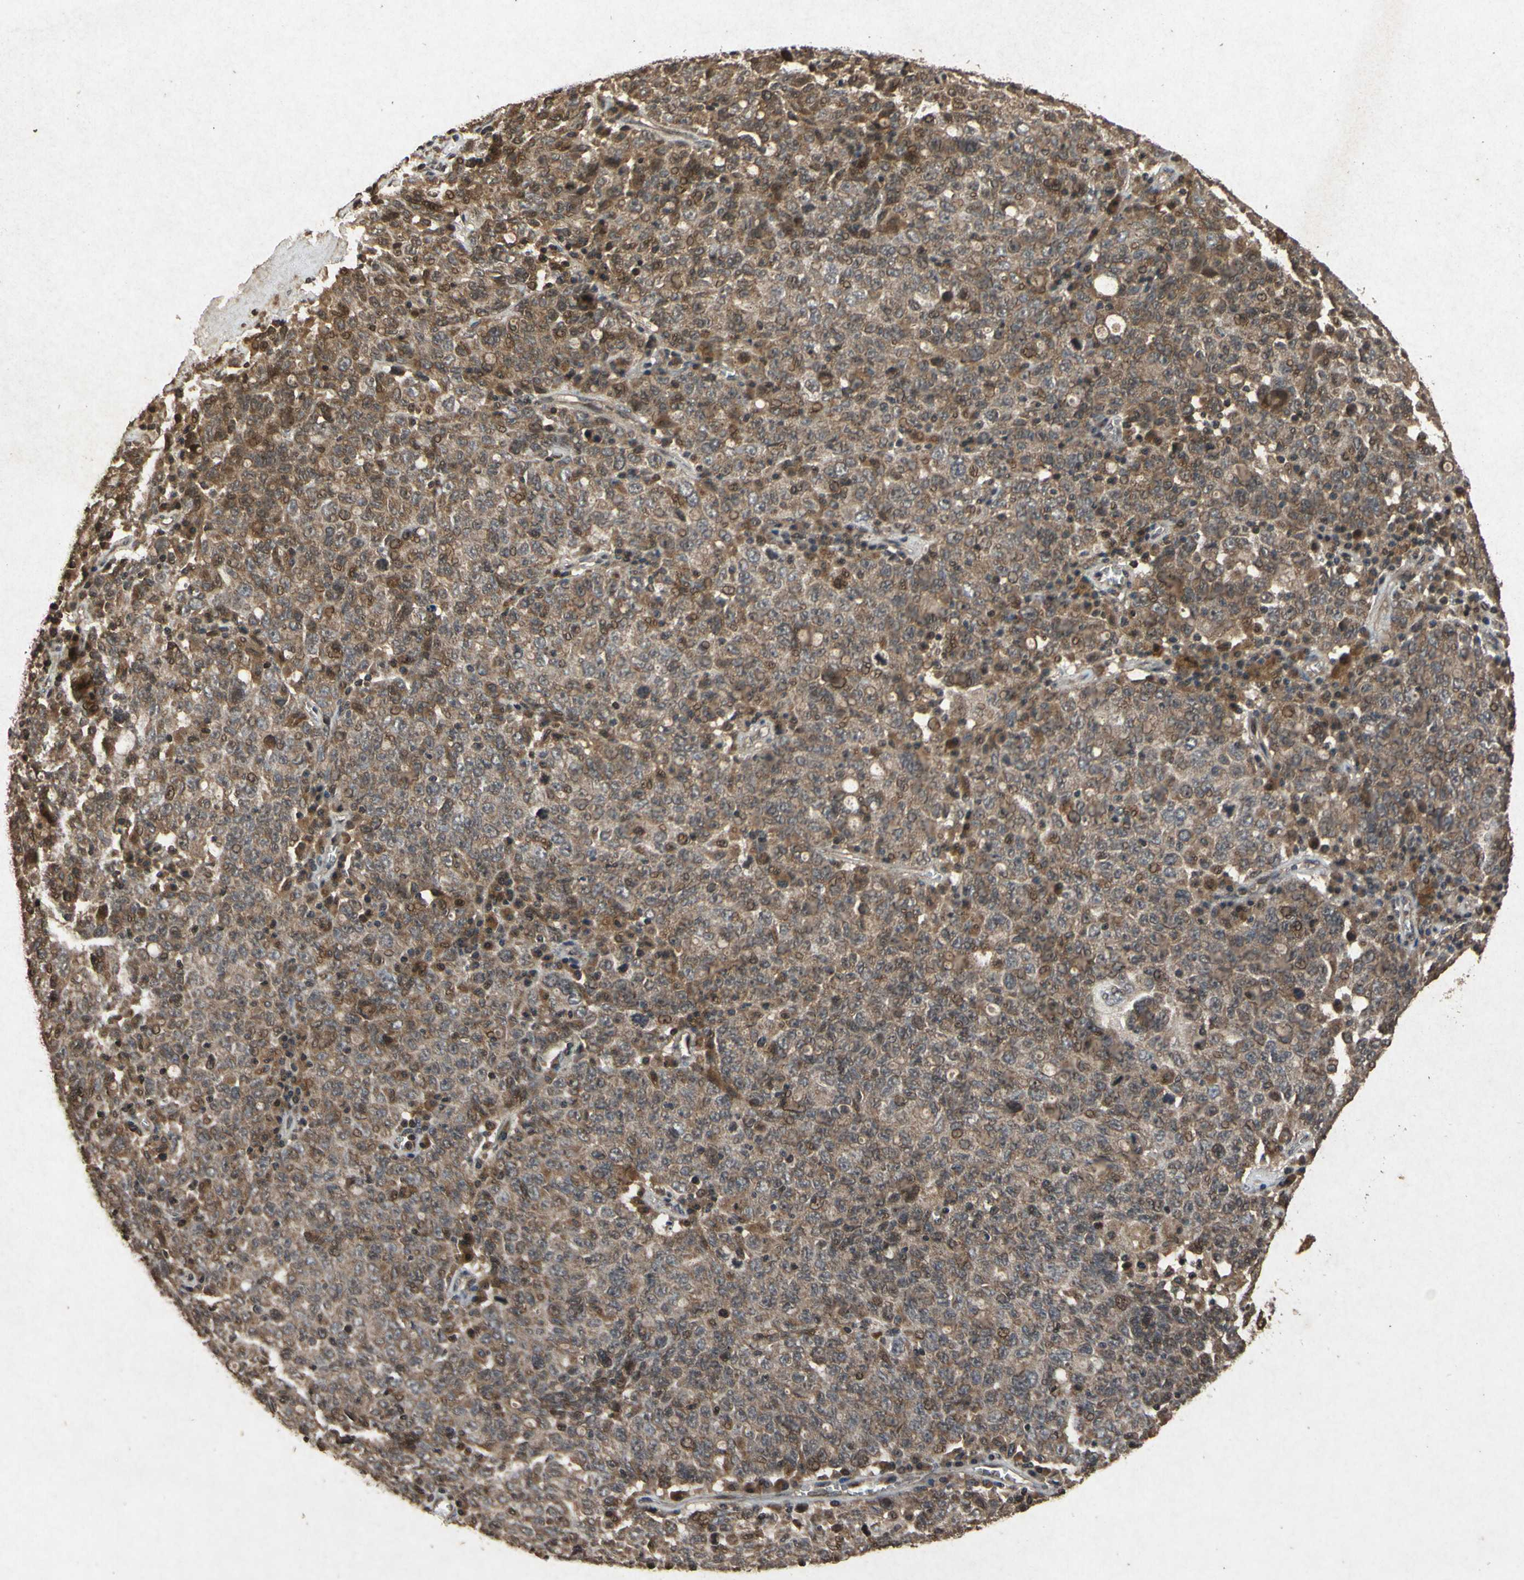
{"staining": {"intensity": "moderate", "quantity": ">75%", "location": "cytoplasmic/membranous,nuclear"}, "tissue": "ovarian cancer", "cell_type": "Tumor cells", "image_type": "cancer", "snomed": [{"axis": "morphology", "description": "Carcinoma, endometroid"}, {"axis": "topography", "description": "Ovary"}], "caption": "Ovarian cancer (endometroid carcinoma) stained with a protein marker exhibits moderate staining in tumor cells.", "gene": "ATP6V1H", "patient": {"sex": "female", "age": 62}}